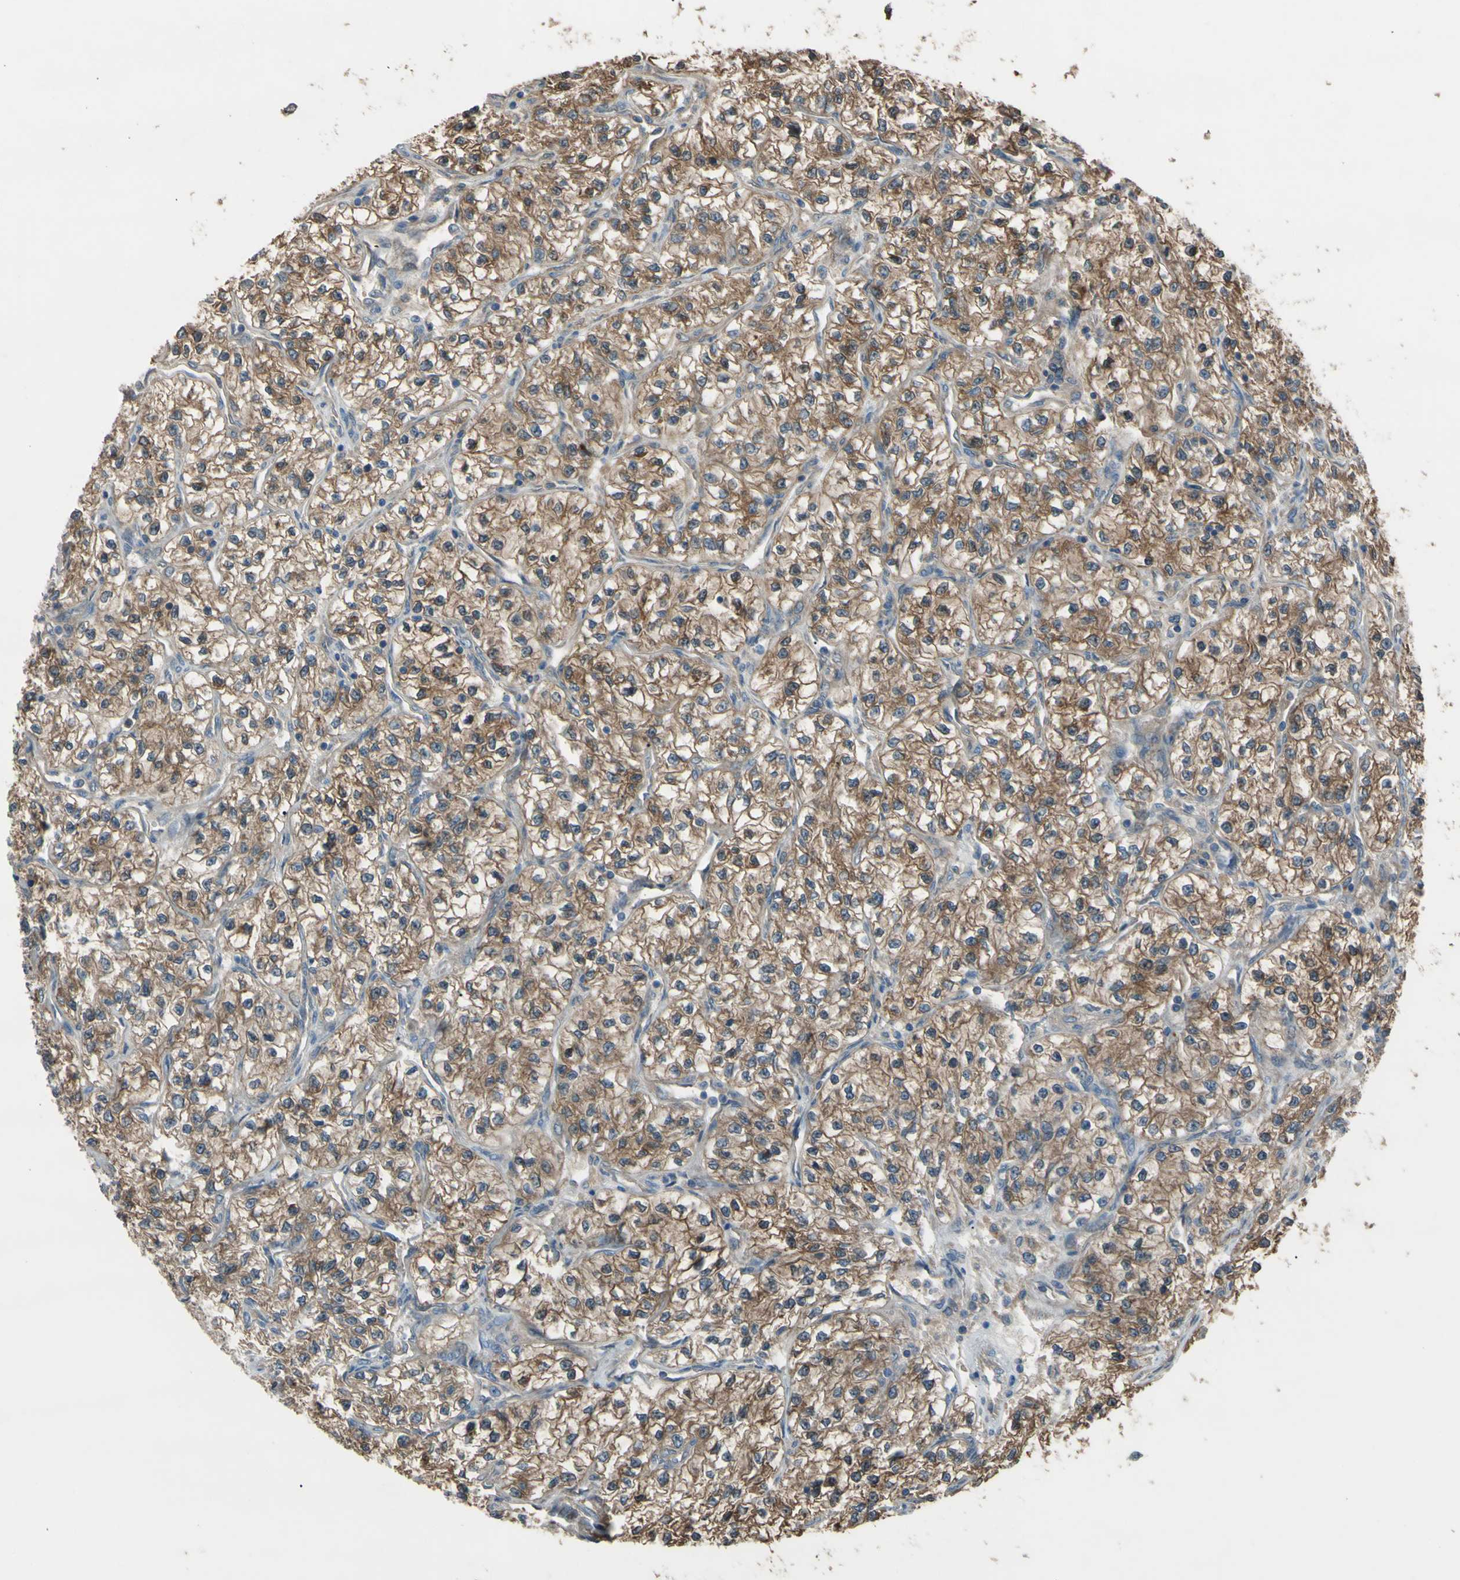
{"staining": {"intensity": "moderate", "quantity": ">75%", "location": "cytoplasmic/membranous"}, "tissue": "renal cancer", "cell_type": "Tumor cells", "image_type": "cancer", "snomed": [{"axis": "morphology", "description": "Adenocarcinoma, NOS"}, {"axis": "topography", "description": "Kidney"}], "caption": "Protein expression analysis of human renal cancer reveals moderate cytoplasmic/membranous staining in approximately >75% of tumor cells.", "gene": "AFP", "patient": {"sex": "female", "age": 57}}